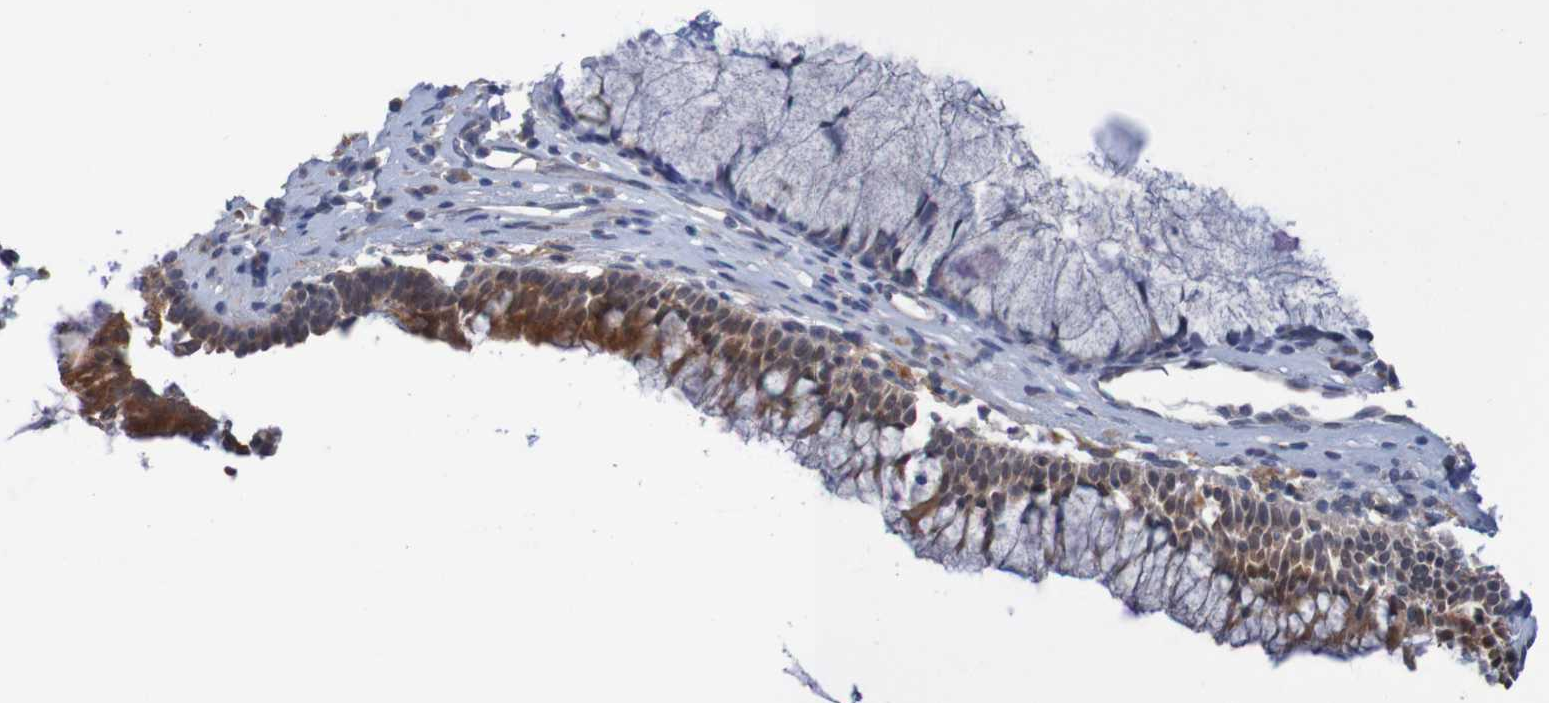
{"staining": {"intensity": "moderate", "quantity": ">75%", "location": "cytoplasmic/membranous"}, "tissue": "nasopharynx", "cell_type": "Respiratory epithelial cells", "image_type": "normal", "snomed": [{"axis": "morphology", "description": "Normal tissue, NOS"}, {"axis": "topography", "description": "Nasopharynx"}], "caption": "Moderate cytoplasmic/membranous staining for a protein is appreciated in about >75% of respiratory epithelial cells of normal nasopharynx using immunohistochemistry (IHC).", "gene": "ANGPT4", "patient": {"sex": "female", "age": 51}}